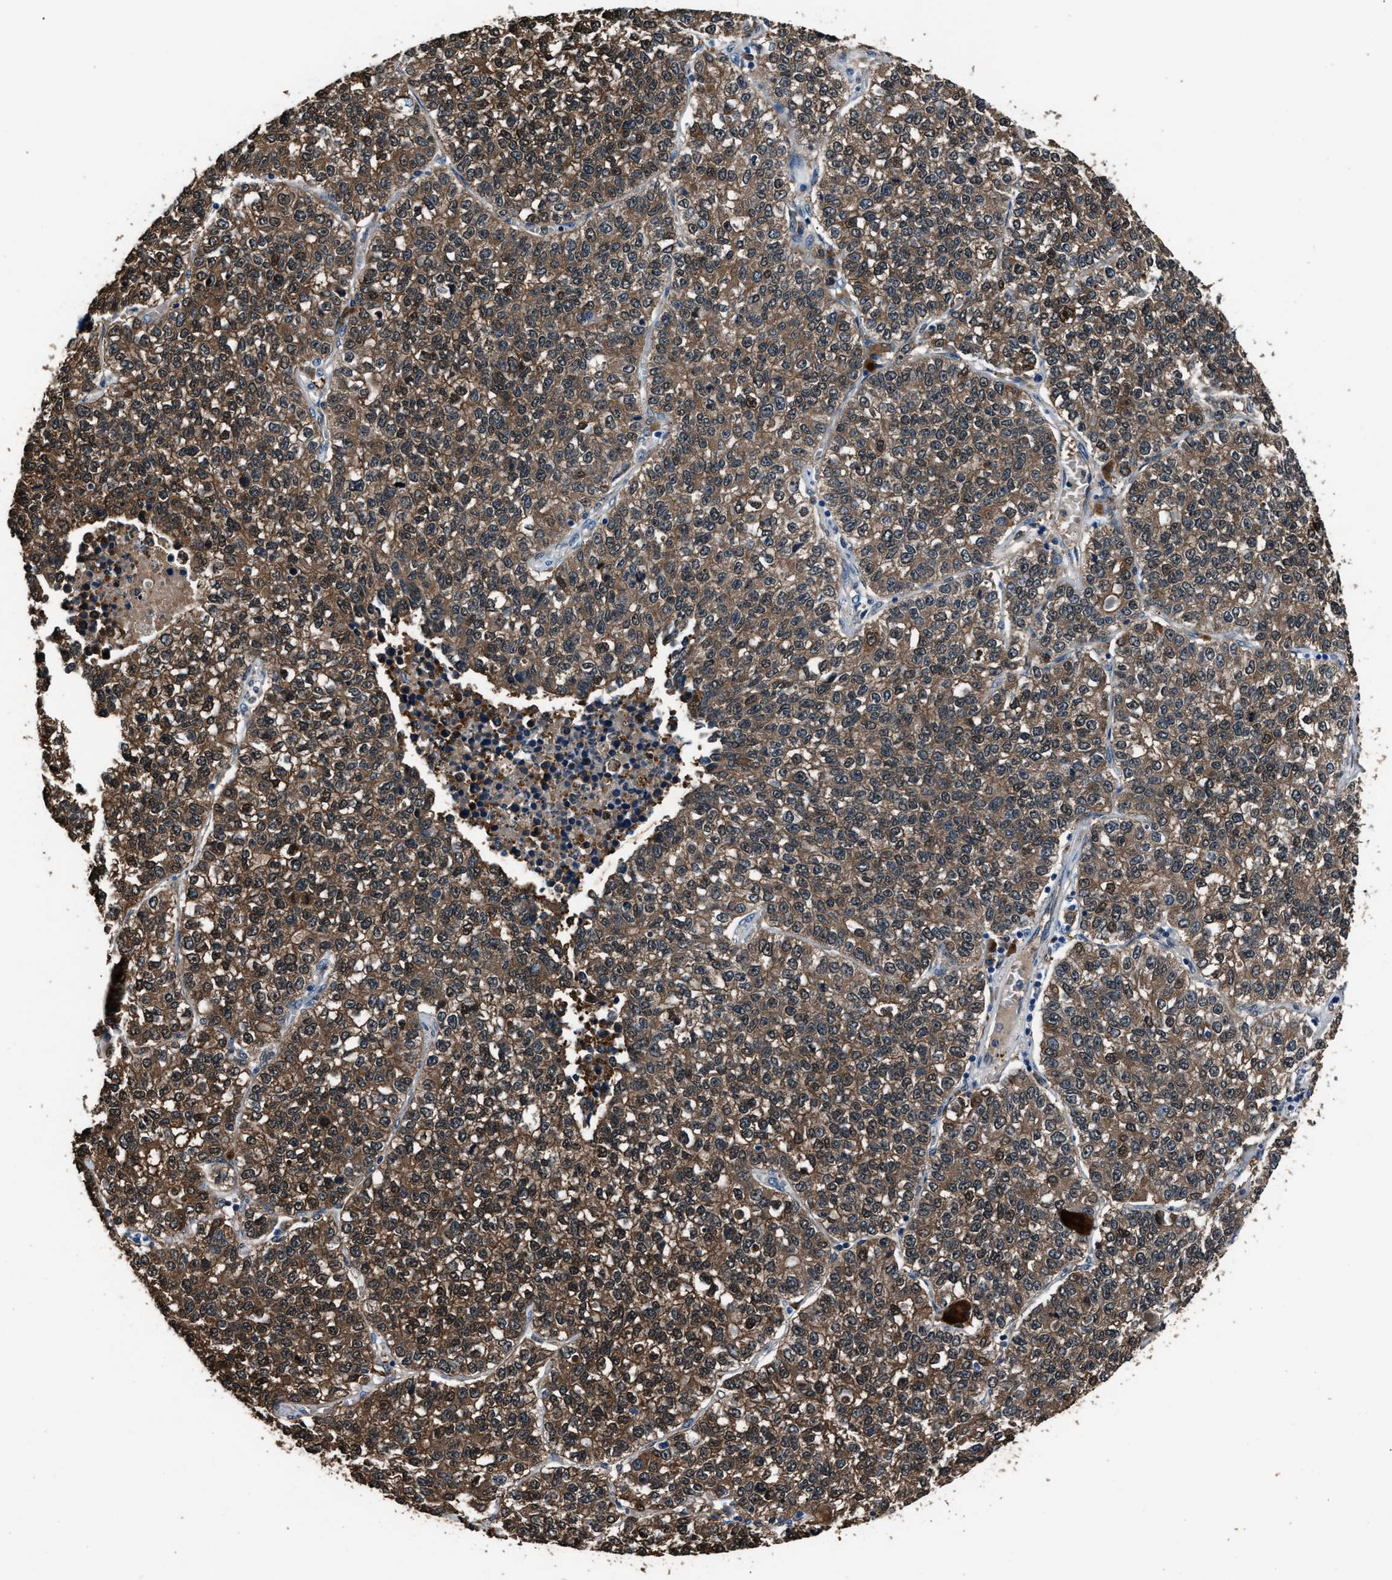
{"staining": {"intensity": "moderate", "quantity": ">75%", "location": "cytoplasmic/membranous"}, "tissue": "lung cancer", "cell_type": "Tumor cells", "image_type": "cancer", "snomed": [{"axis": "morphology", "description": "Adenocarcinoma, NOS"}, {"axis": "topography", "description": "Lung"}], "caption": "Protein staining exhibits moderate cytoplasmic/membranous expression in about >75% of tumor cells in lung adenocarcinoma.", "gene": "GSTP1", "patient": {"sex": "male", "age": 49}}